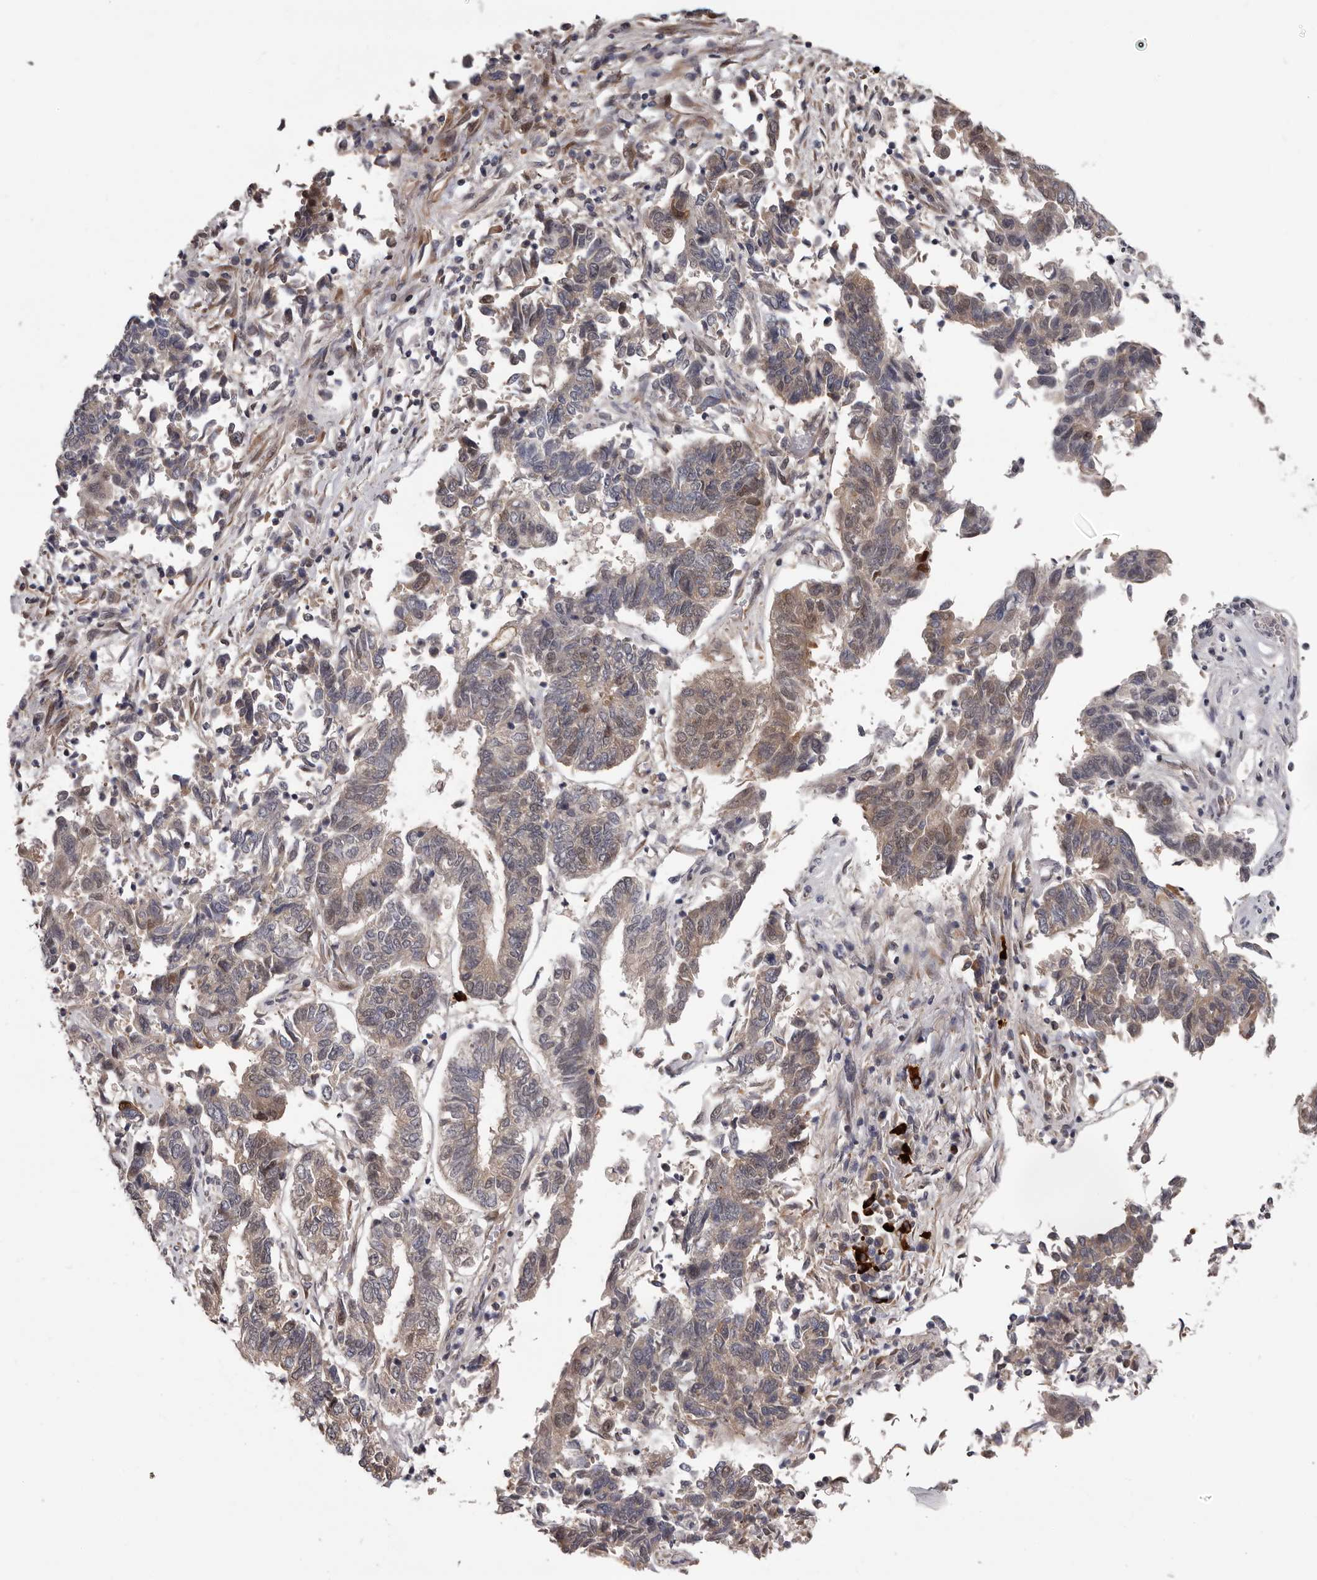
{"staining": {"intensity": "weak", "quantity": "25%-75%", "location": "cytoplasmic/membranous"}, "tissue": "endometrial cancer", "cell_type": "Tumor cells", "image_type": "cancer", "snomed": [{"axis": "morphology", "description": "Adenocarcinoma, NOS"}, {"axis": "topography", "description": "Endometrium"}], "caption": "Endometrial adenocarcinoma tissue displays weak cytoplasmic/membranous positivity in approximately 25%-75% of tumor cells, visualized by immunohistochemistry.", "gene": "MED8", "patient": {"sex": "female", "age": 80}}